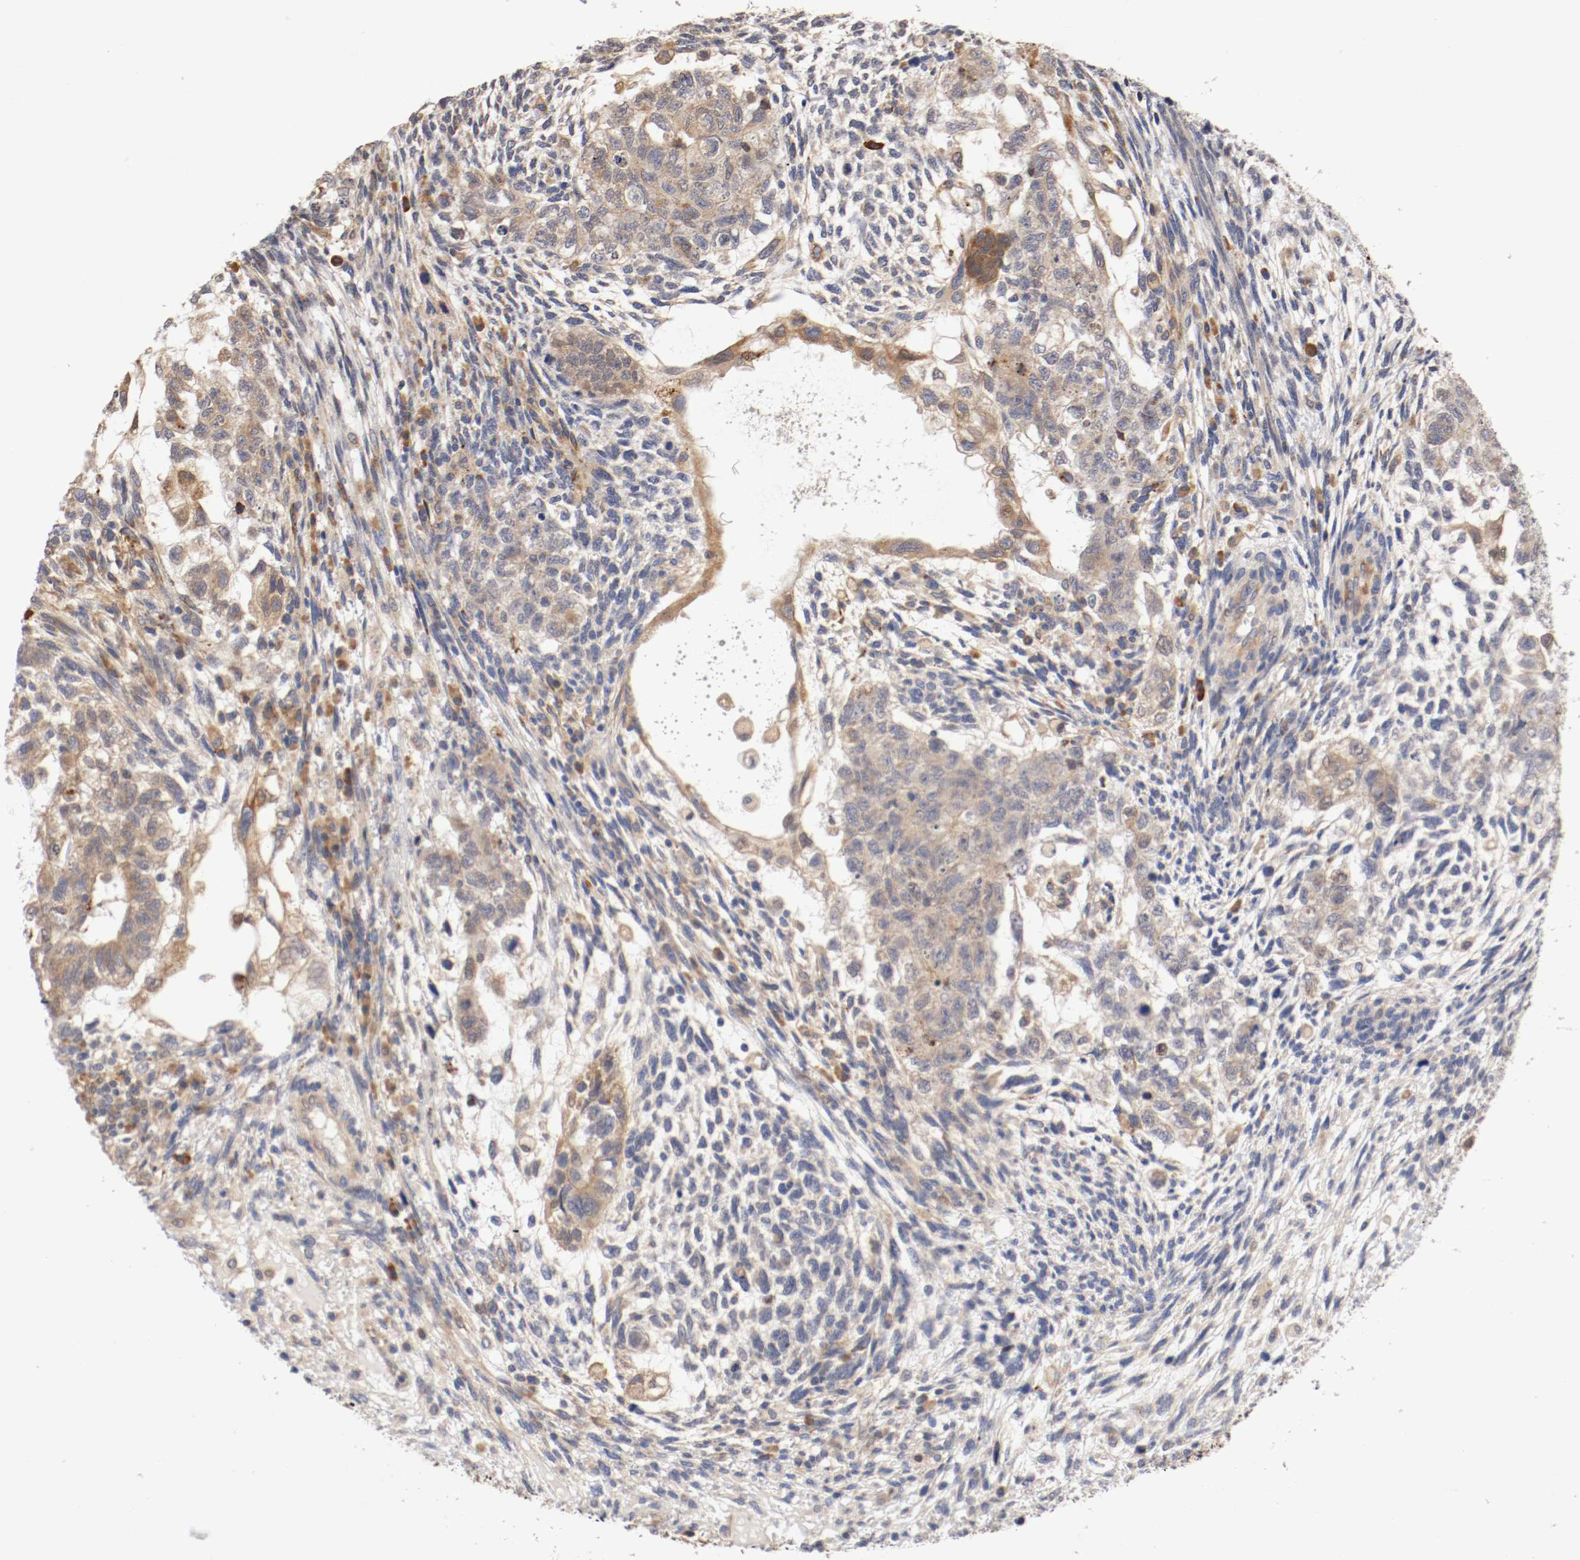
{"staining": {"intensity": "weak", "quantity": ">75%", "location": "cytoplasmic/membranous"}, "tissue": "testis cancer", "cell_type": "Tumor cells", "image_type": "cancer", "snomed": [{"axis": "morphology", "description": "Normal tissue, NOS"}, {"axis": "morphology", "description": "Carcinoma, Embryonal, NOS"}, {"axis": "topography", "description": "Testis"}], "caption": "Immunohistochemistry (IHC) micrograph of embryonal carcinoma (testis) stained for a protein (brown), which reveals low levels of weak cytoplasmic/membranous positivity in approximately >75% of tumor cells.", "gene": "TNFSF13", "patient": {"sex": "male", "age": 36}}